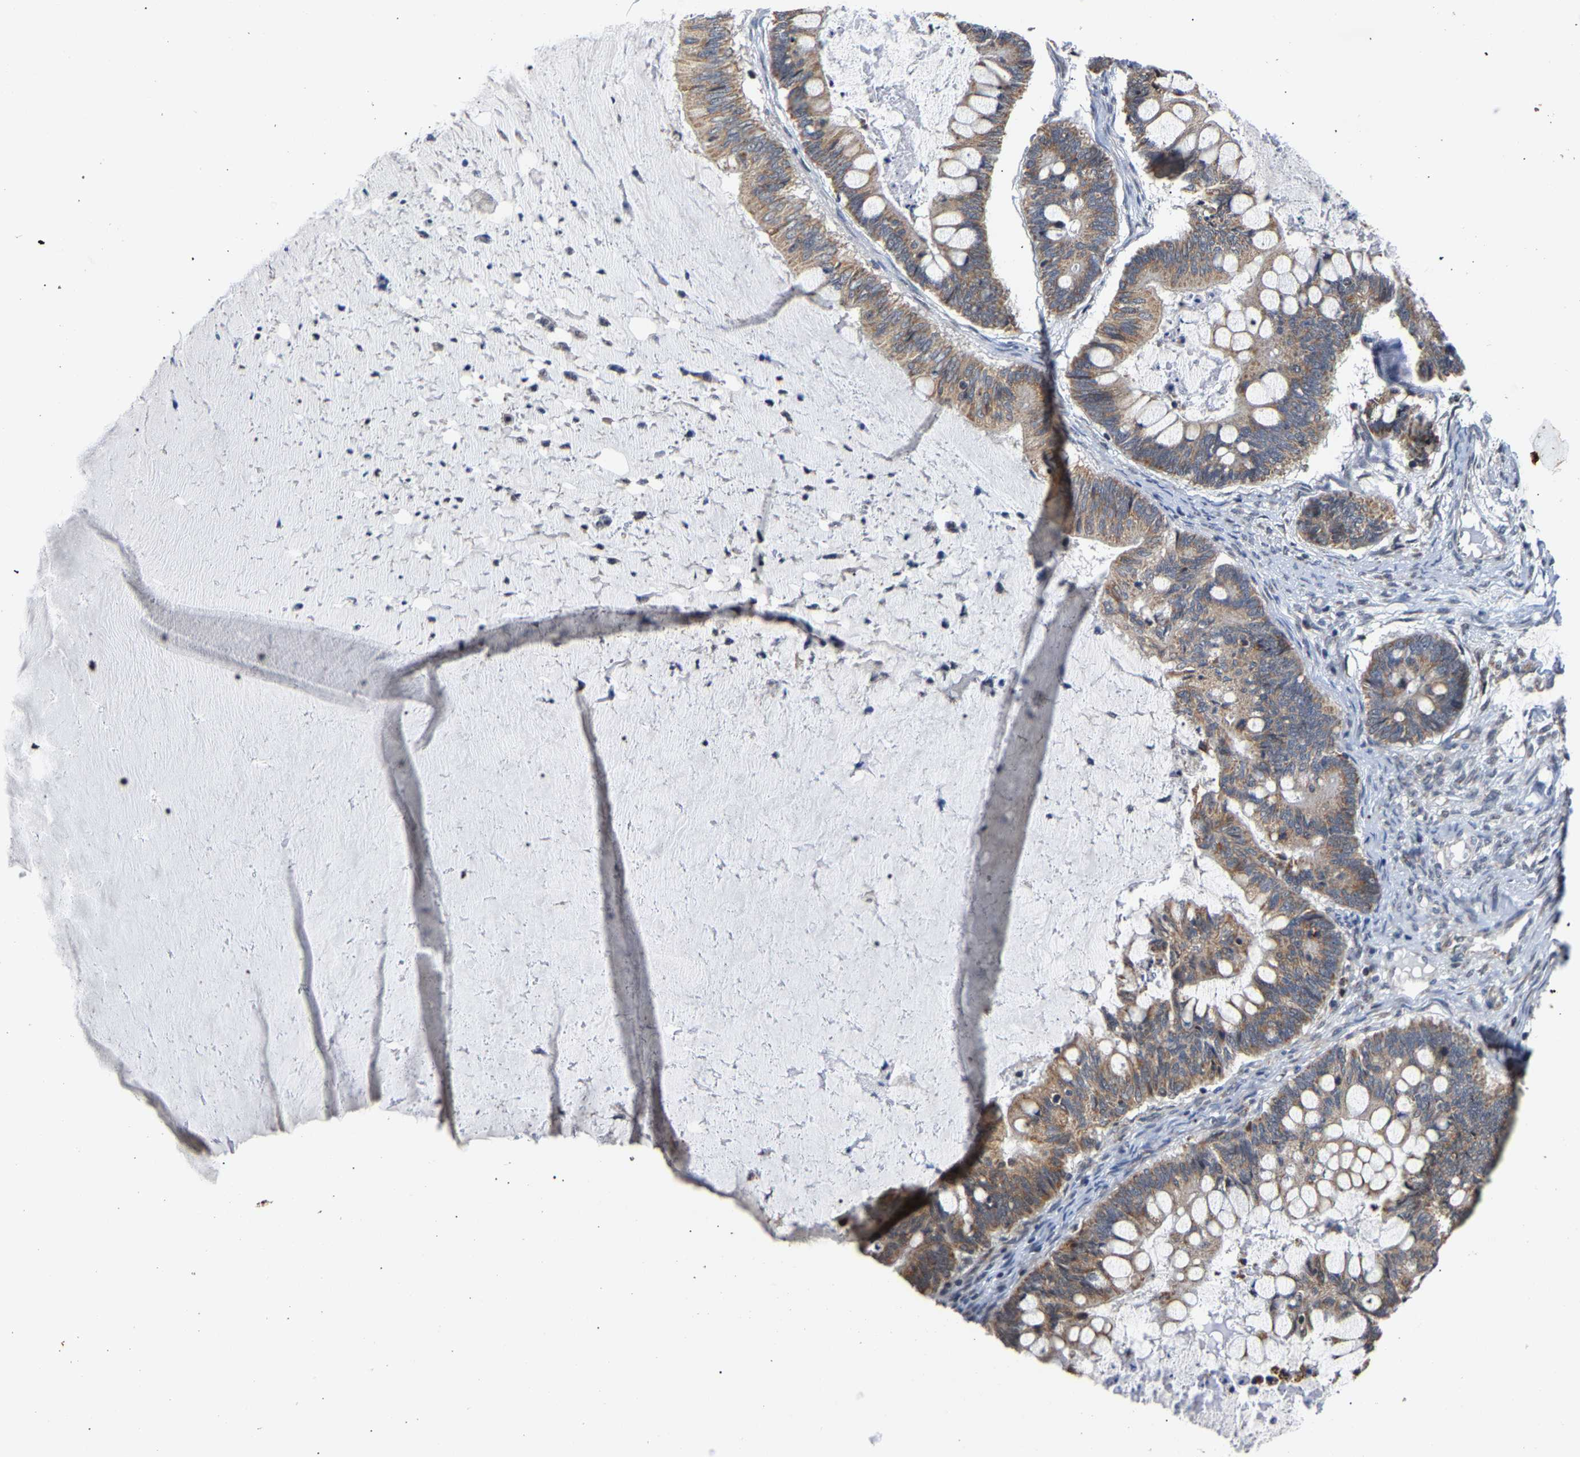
{"staining": {"intensity": "weak", "quantity": ">75%", "location": "cytoplasmic/membranous"}, "tissue": "ovarian cancer", "cell_type": "Tumor cells", "image_type": "cancer", "snomed": [{"axis": "morphology", "description": "Cystadenocarcinoma, mucinous, NOS"}, {"axis": "topography", "description": "Ovary"}], "caption": "A brown stain highlights weak cytoplasmic/membranous staining of a protein in mucinous cystadenocarcinoma (ovarian) tumor cells.", "gene": "PCNT", "patient": {"sex": "female", "age": 61}}